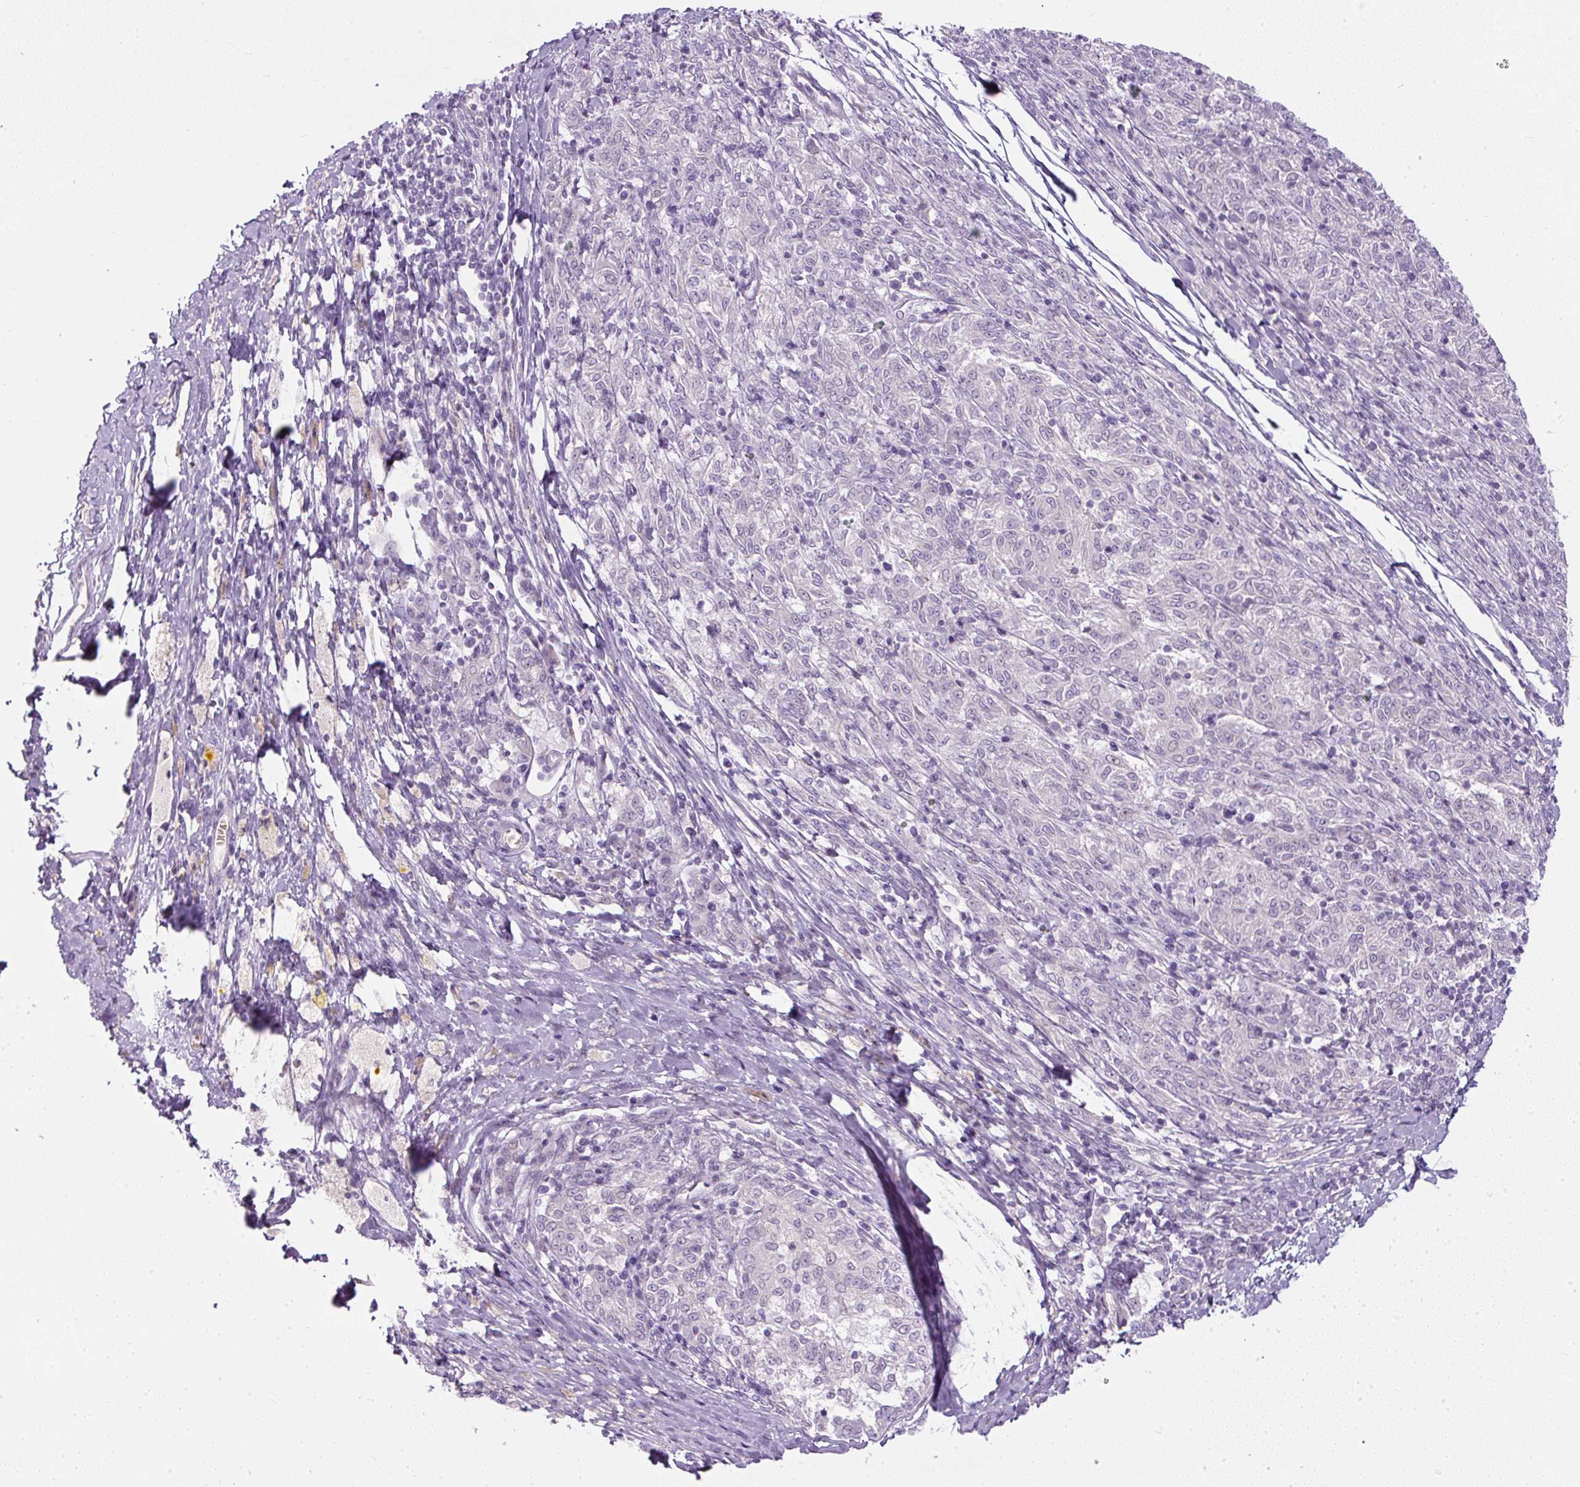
{"staining": {"intensity": "negative", "quantity": "none", "location": "none"}, "tissue": "melanoma", "cell_type": "Tumor cells", "image_type": "cancer", "snomed": [{"axis": "morphology", "description": "Malignant melanoma, NOS"}, {"axis": "topography", "description": "Skin"}], "caption": "The IHC image has no significant expression in tumor cells of melanoma tissue.", "gene": "FGFBP3", "patient": {"sex": "female", "age": 72}}